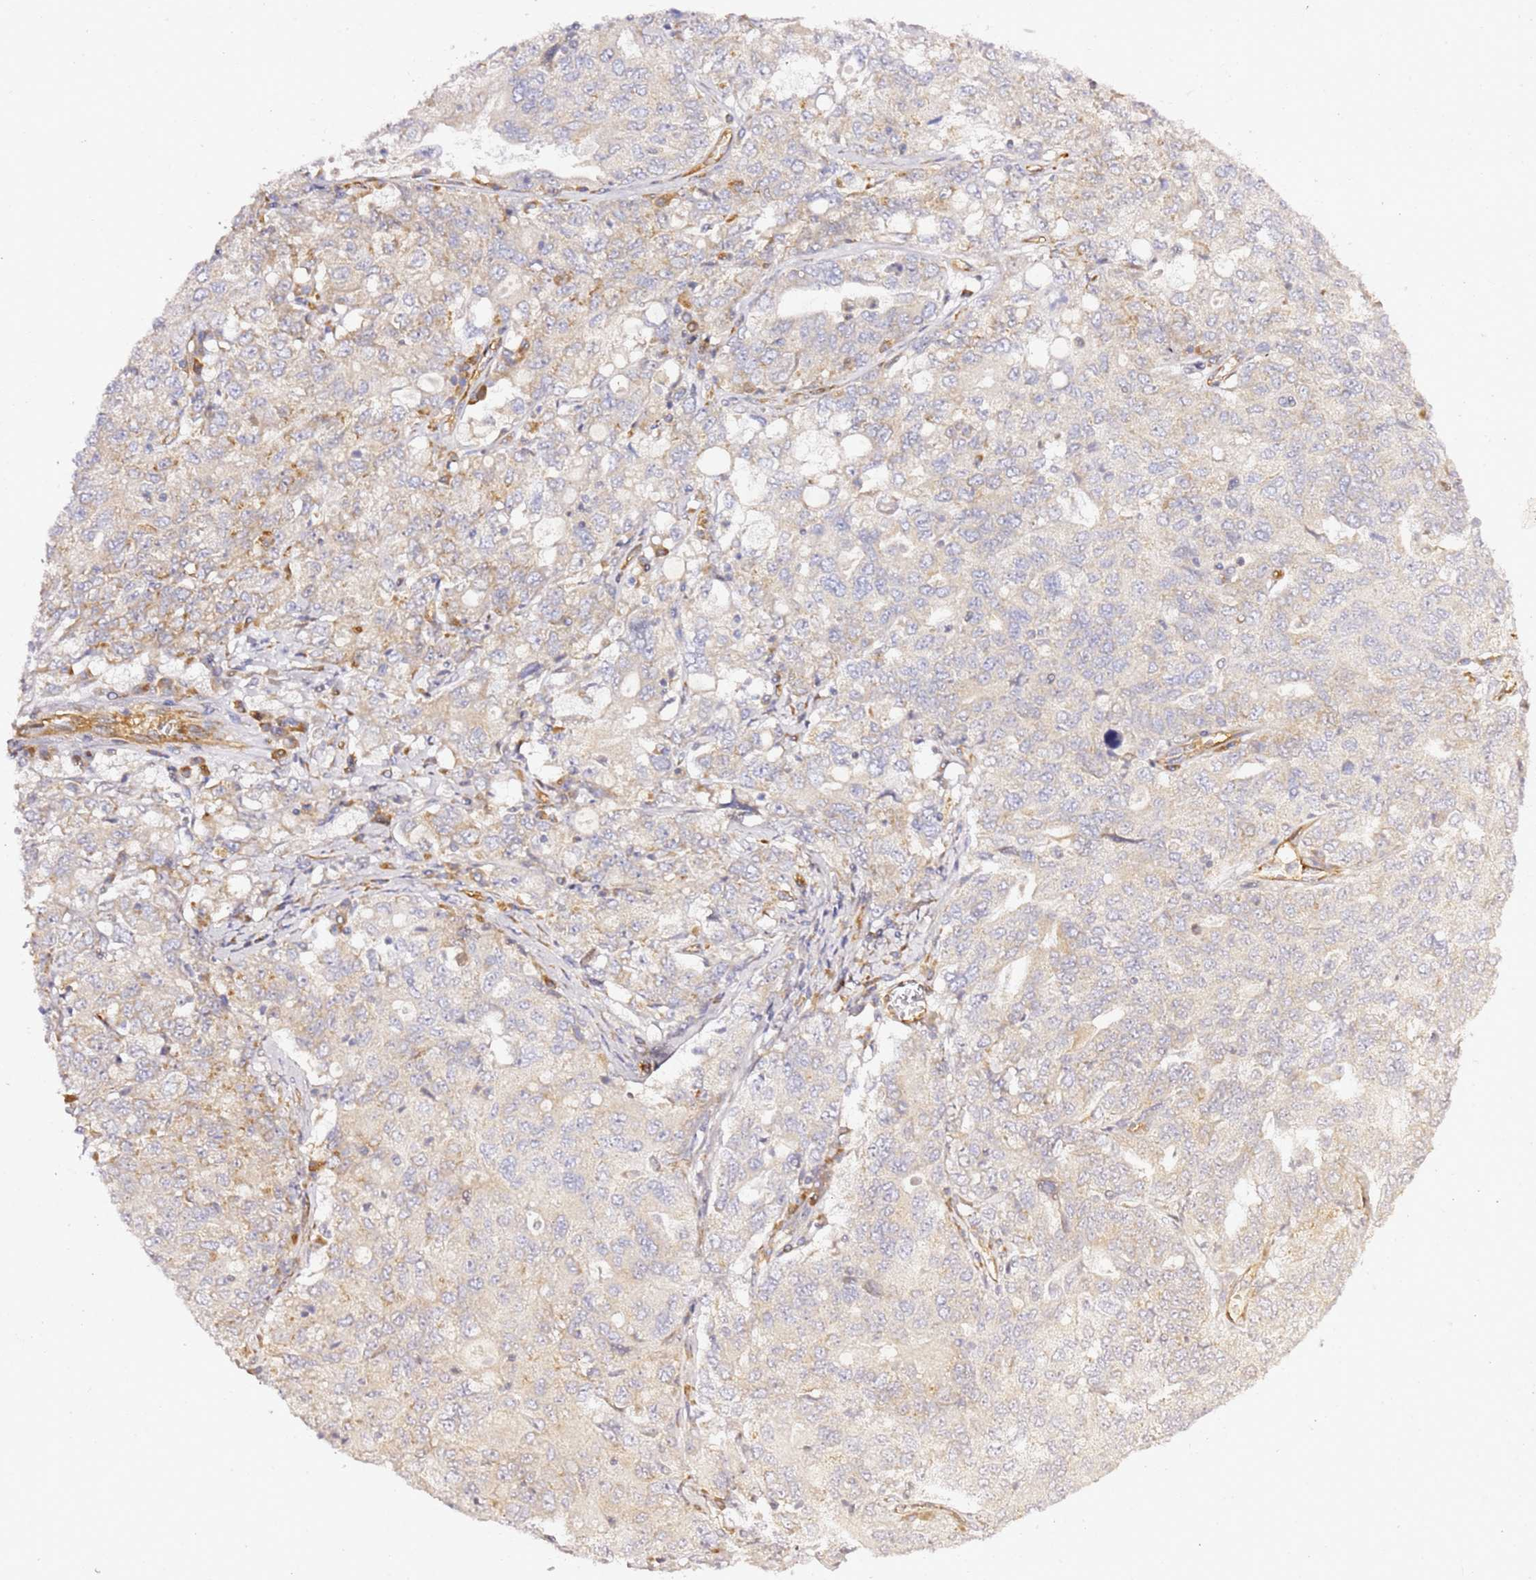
{"staining": {"intensity": "weak", "quantity": "<25%", "location": "cytoplasmic/membranous"}, "tissue": "ovarian cancer", "cell_type": "Tumor cells", "image_type": "cancer", "snomed": [{"axis": "morphology", "description": "Carcinoma, endometroid"}, {"axis": "topography", "description": "Ovary"}], "caption": "Ovarian endometroid carcinoma was stained to show a protein in brown. There is no significant positivity in tumor cells.", "gene": "KIF7", "patient": {"sex": "female", "age": 62}}